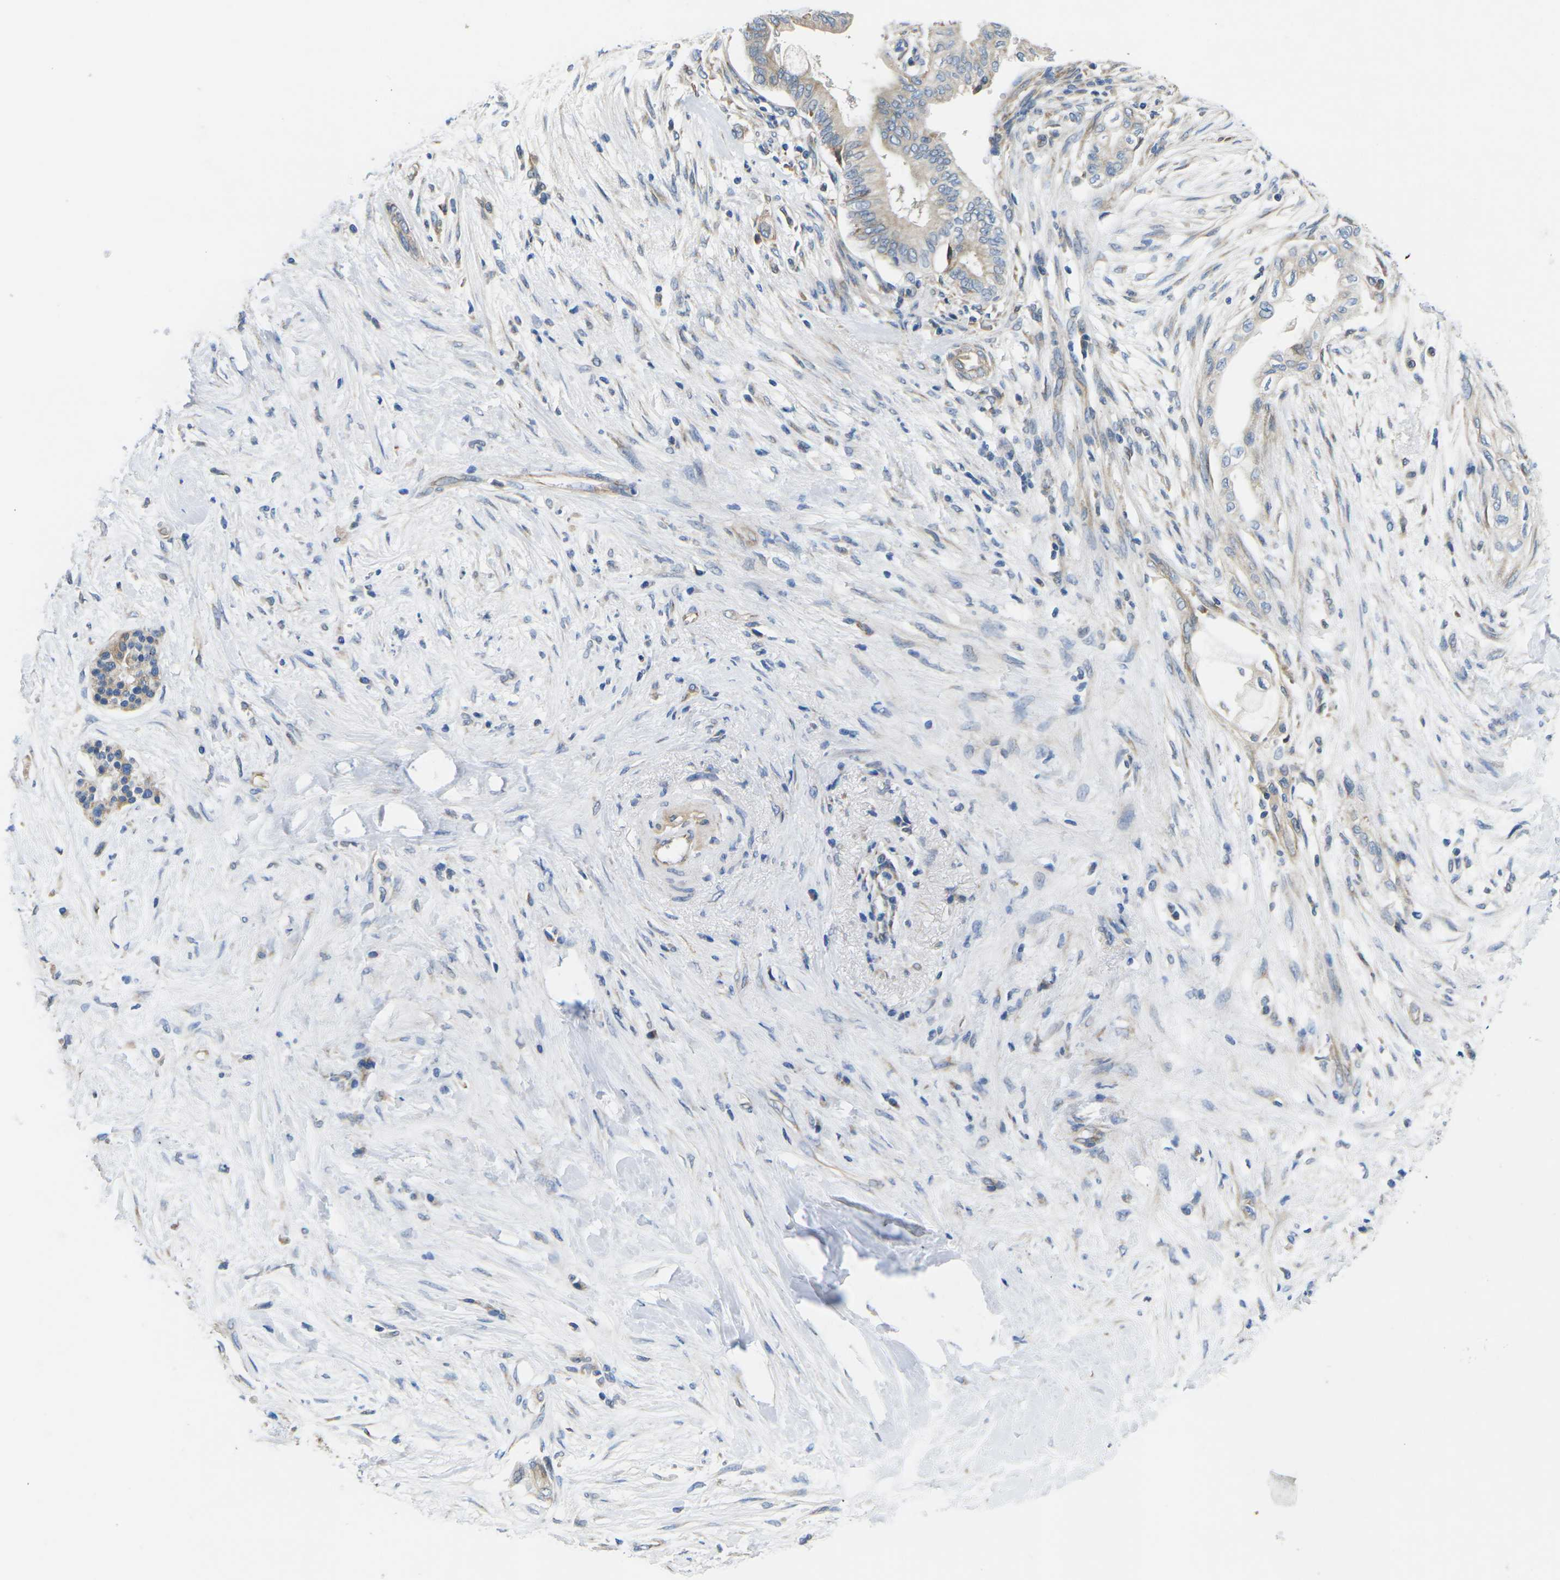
{"staining": {"intensity": "weak", "quantity": "<25%", "location": "cytoplasmic/membranous"}, "tissue": "pancreatic cancer", "cell_type": "Tumor cells", "image_type": "cancer", "snomed": [{"axis": "morphology", "description": "Normal tissue, NOS"}, {"axis": "morphology", "description": "Adenocarcinoma, NOS"}, {"axis": "topography", "description": "Pancreas"}, {"axis": "topography", "description": "Duodenum"}], "caption": "Immunohistochemistry micrograph of human adenocarcinoma (pancreatic) stained for a protein (brown), which displays no positivity in tumor cells.", "gene": "TMEFF2", "patient": {"sex": "female", "age": 60}}